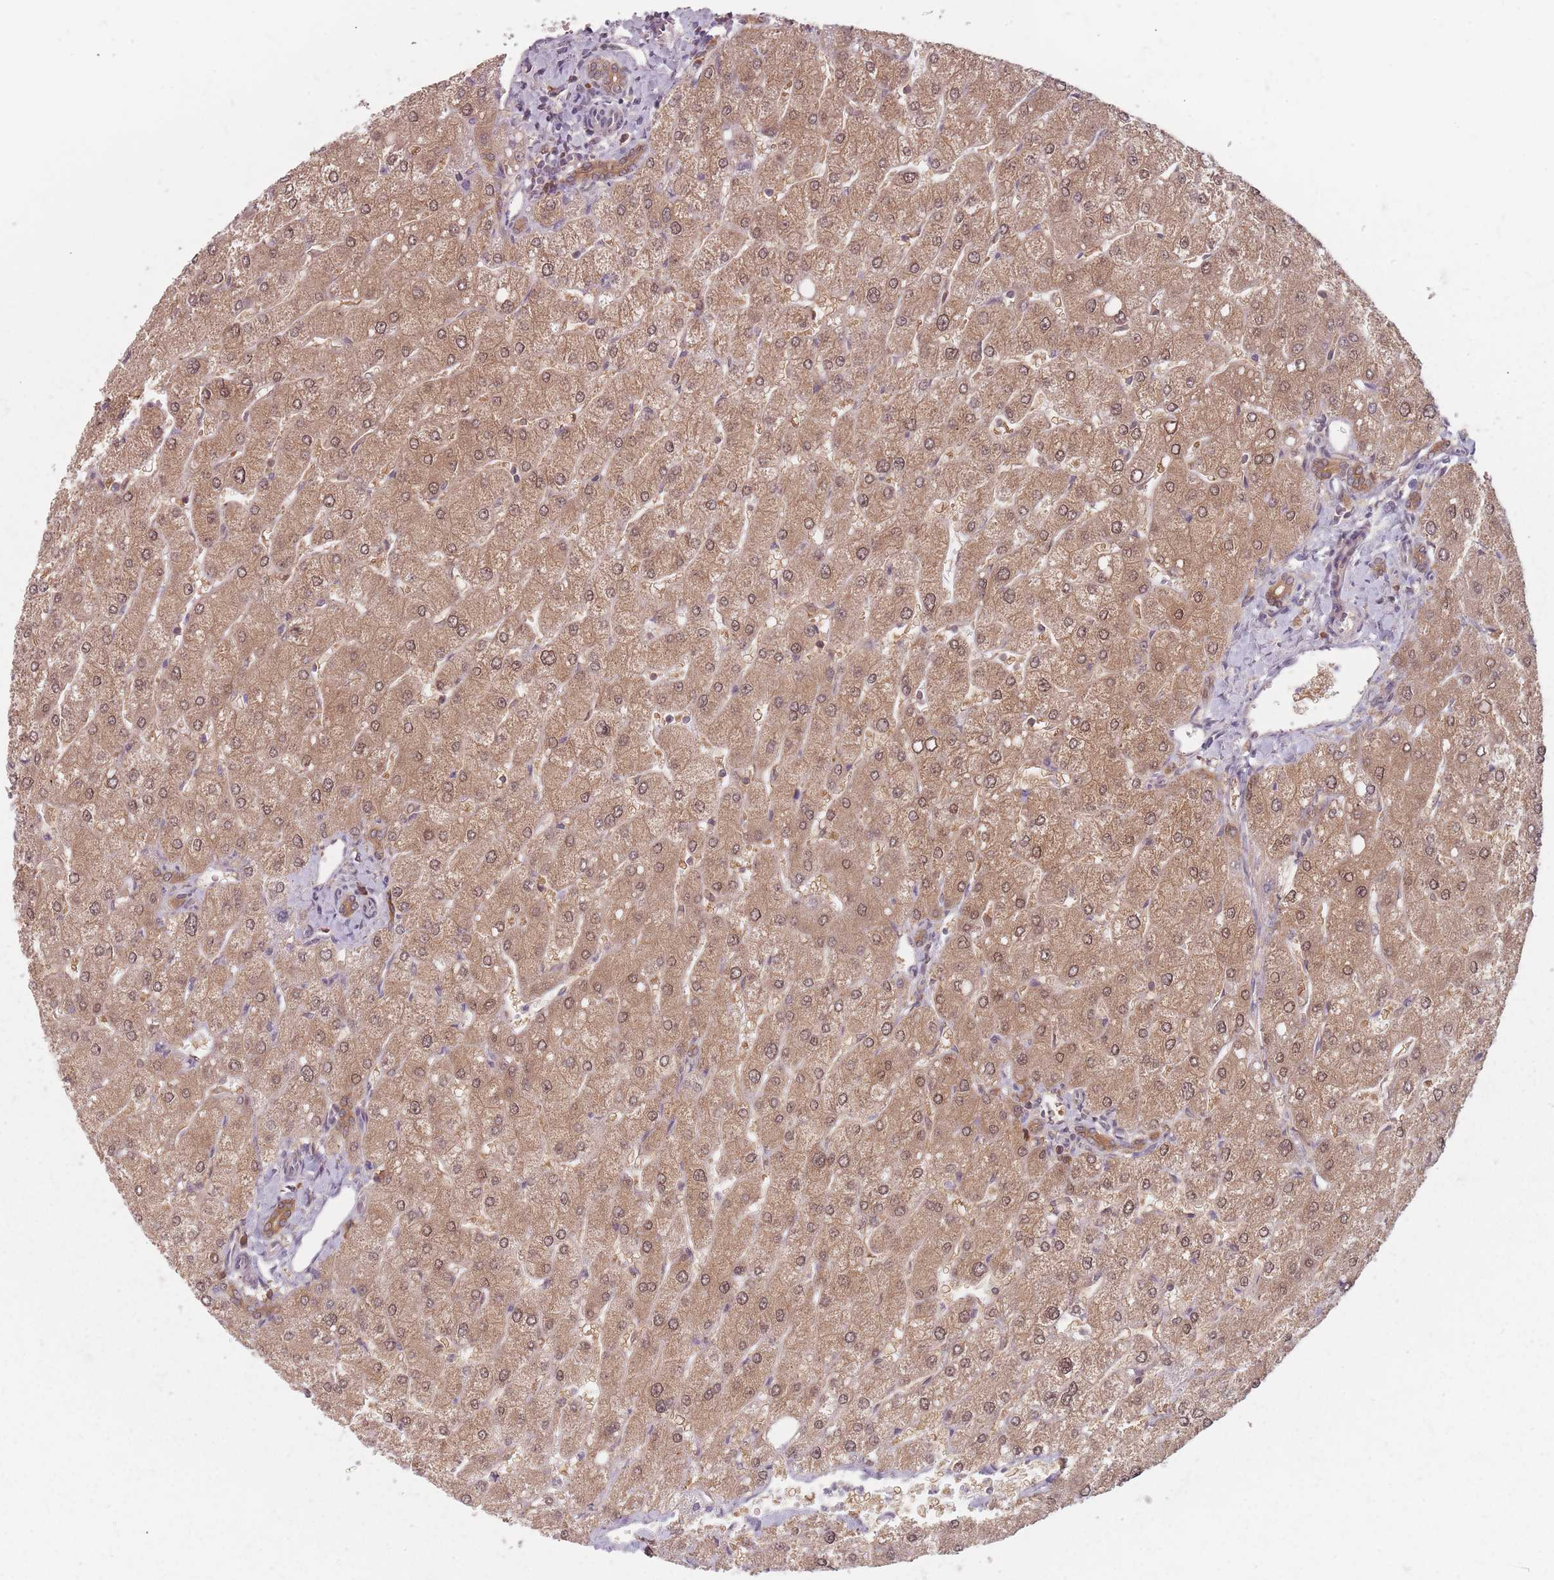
{"staining": {"intensity": "moderate", "quantity": ">75%", "location": "cytoplasmic/membranous"}, "tissue": "liver", "cell_type": "Cholangiocytes", "image_type": "normal", "snomed": [{"axis": "morphology", "description": "Normal tissue, NOS"}, {"axis": "topography", "description": "Liver"}], "caption": "Immunohistochemistry (IHC) photomicrograph of normal liver stained for a protein (brown), which exhibits medium levels of moderate cytoplasmic/membranous staining in approximately >75% of cholangiocytes.", "gene": "NAXE", "patient": {"sex": "male", "age": 55}}